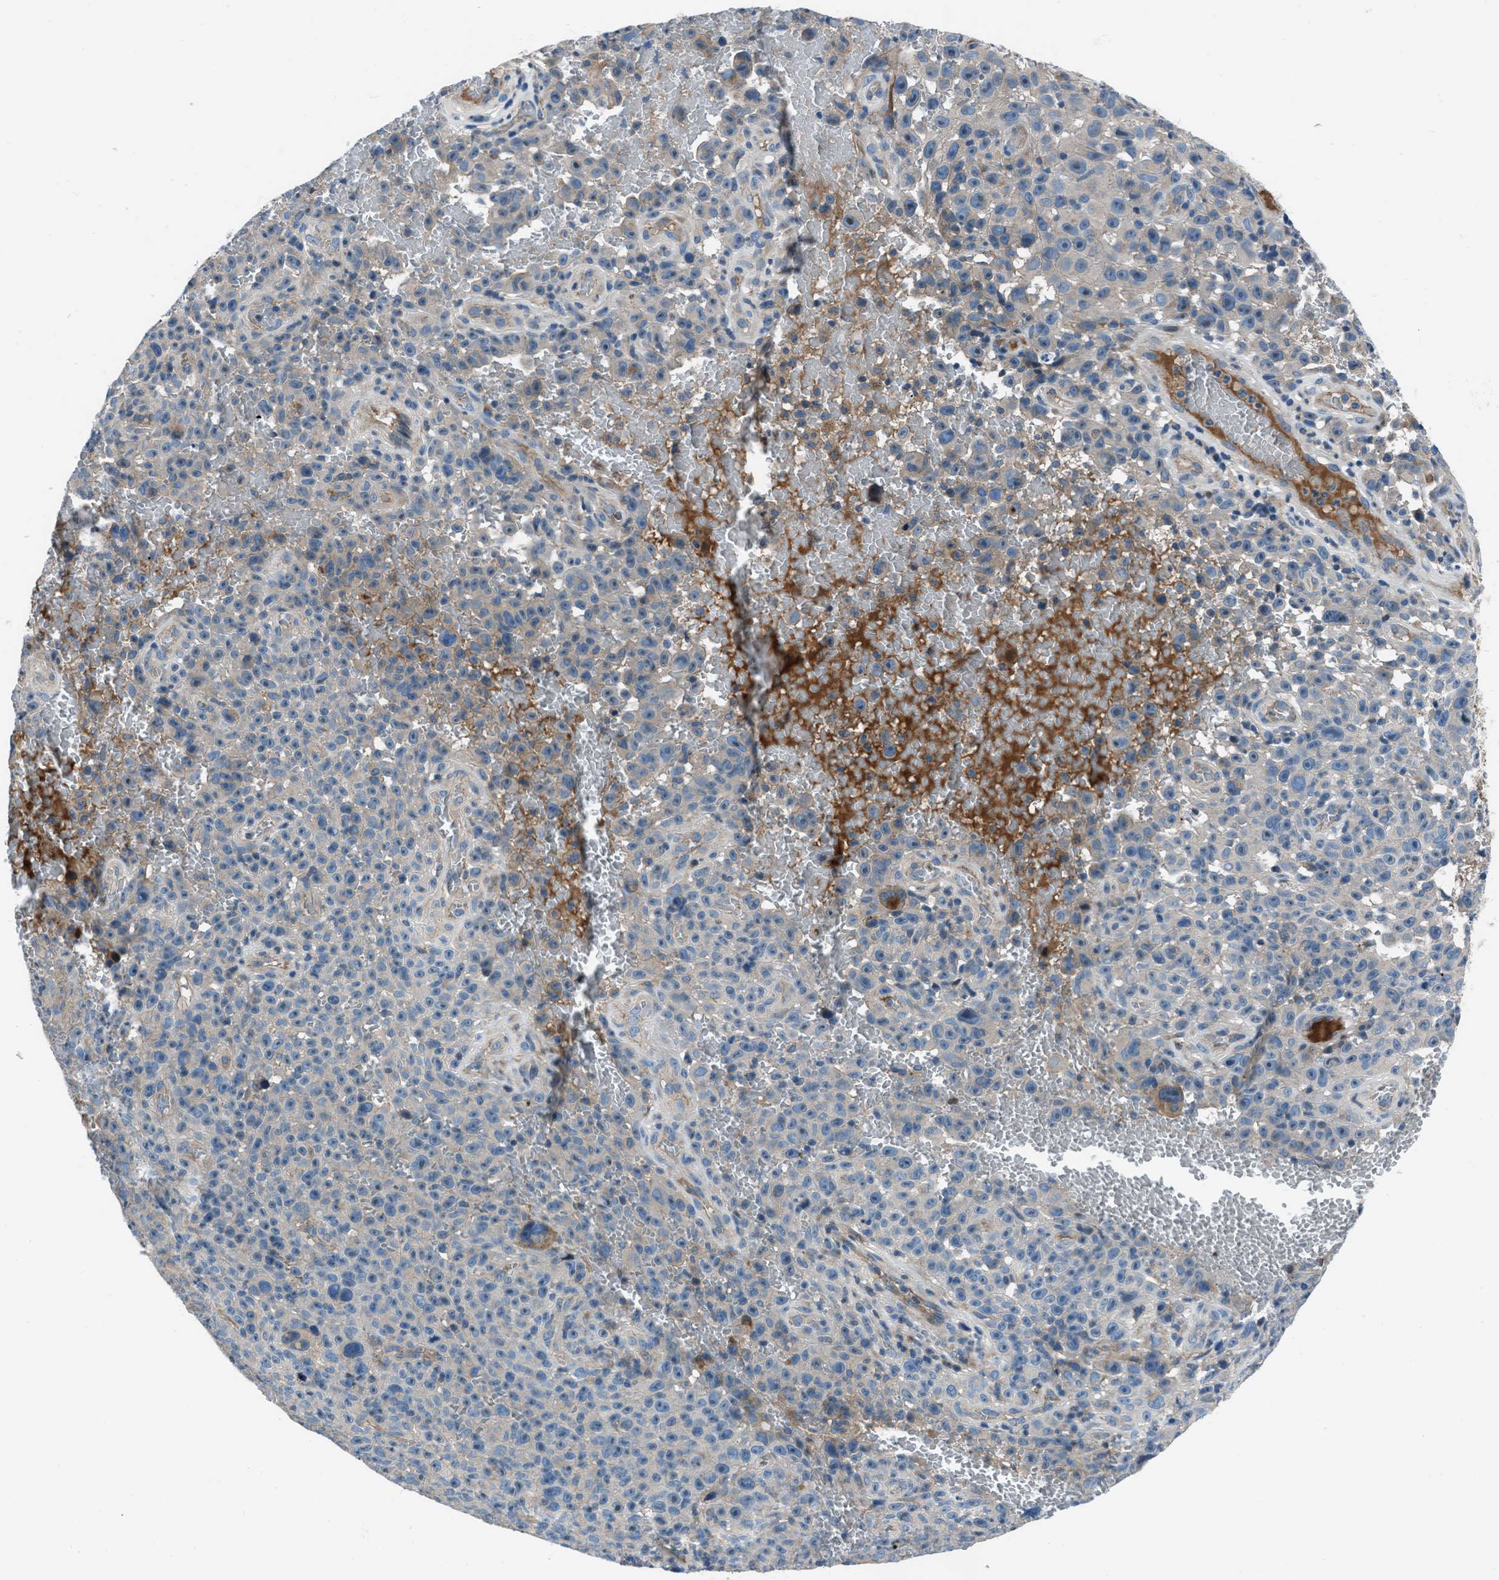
{"staining": {"intensity": "weak", "quantity": "<25%", "location": "cytoplasmic/membranous"}, "tissue": "melanoma", "cell_type": "Tumor cells", "image_type": "cancer", "snomed": [{"axis": "morphology", "description": "Malignant melanoma, NOS"}, {"axis": "topography", "description": "Skin"}], "caption": "Immunohistochemistry (IHC) photomicrograph of human malignant melanoma stained for a protein (brown), which demonstrates no expression in tumor cells.", "gene": "SLC38A6", "patient": {"sex": "female", "age": 82}}